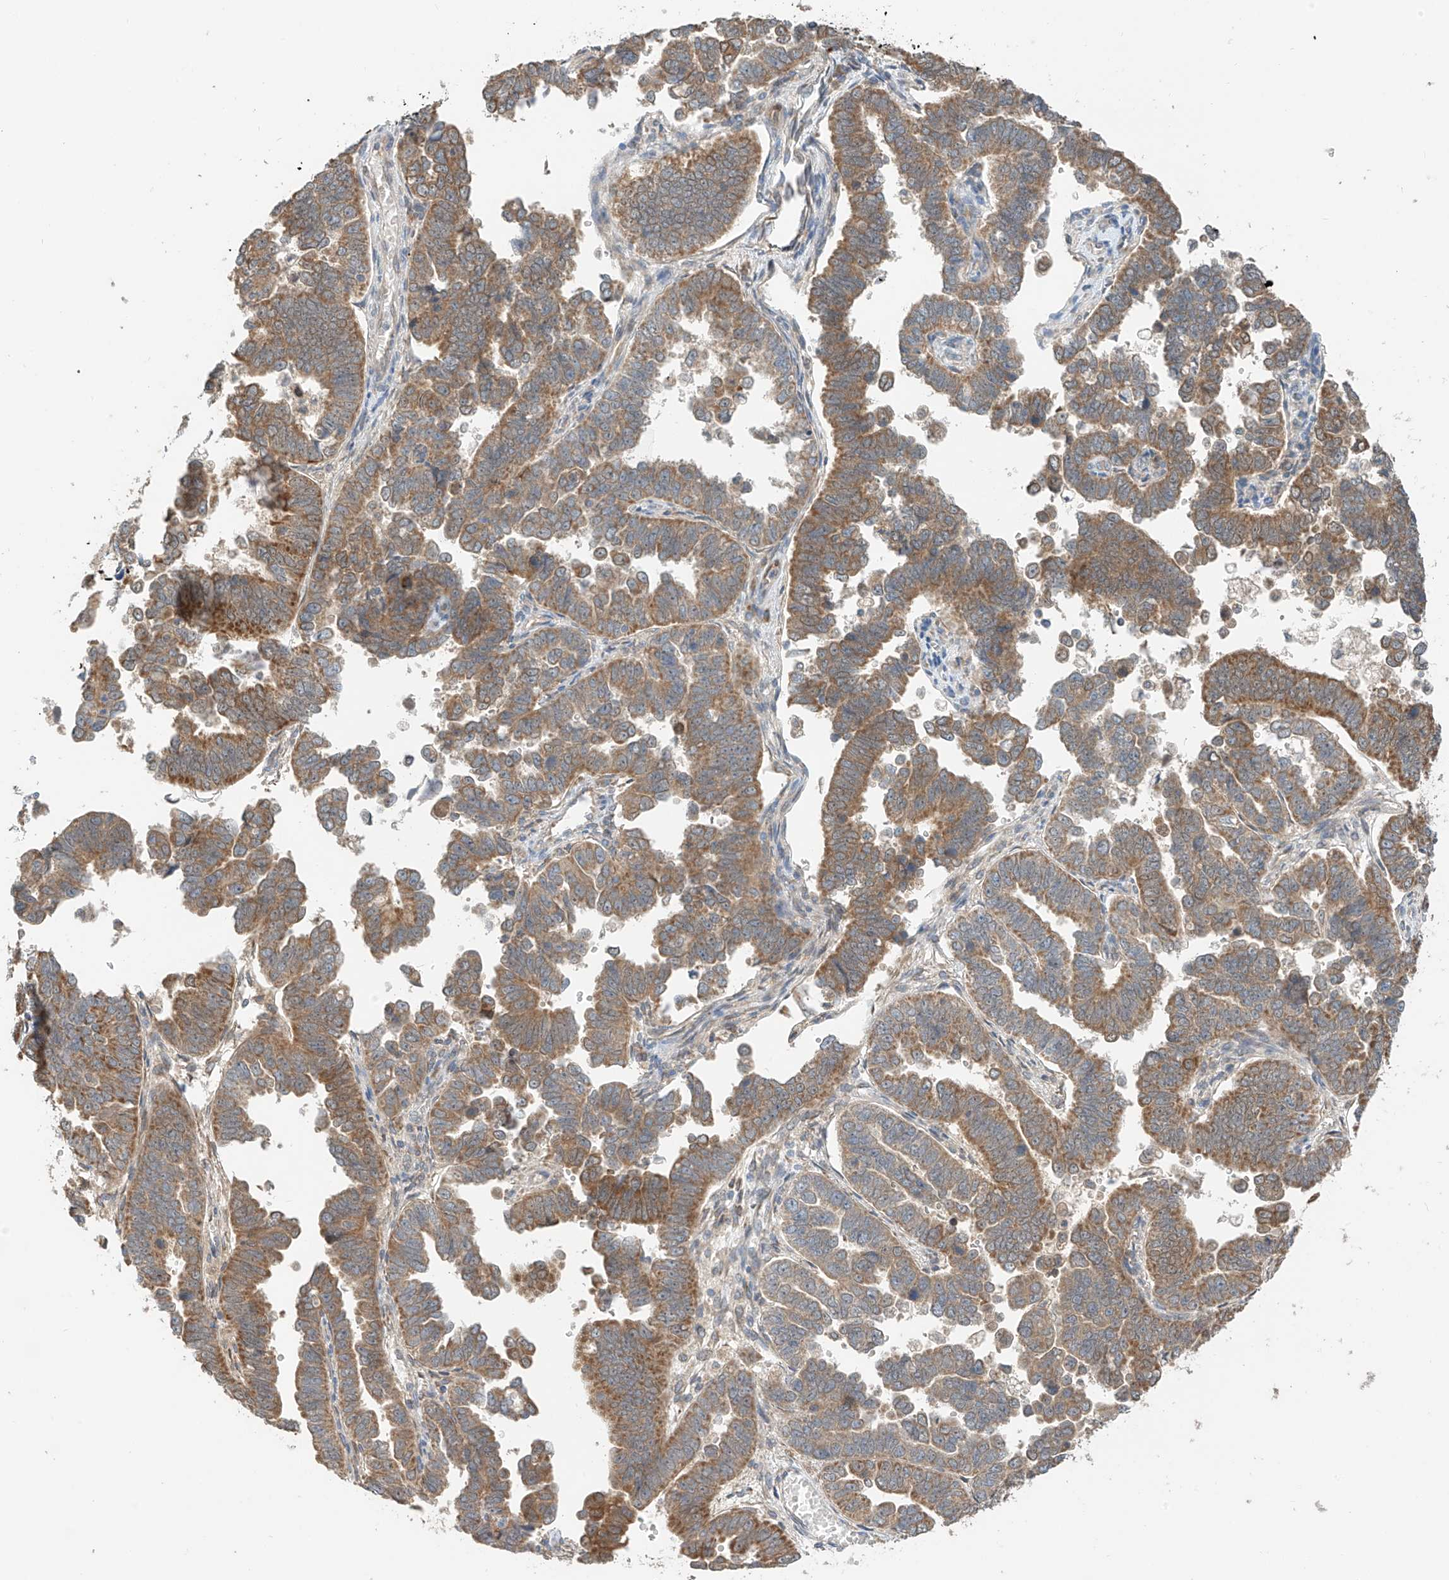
{"staining": {"intensity": "moderate", "quantity": ">75%", "location": "cytoplasmic/membranous"}, "tissue": "endometrial cancer", "cell_type": "Tumor cells", "image_type": "cancer", "snomed": [{"axis": "morphology", "description": "Adenocarcinoma, NOS"}, {"axis": "topography", "description": "Endometrium"}], "caption": "Endometrial adenocarcinoma tissue displays moderate cytoplasmic/membranous expression in about >75% of tumor cells Using DAB (3,3'-diaminobenzidine) (brown) and hematoxylin (blue) stains, captured at high magnification using brightfield microscopy.", "gene": "PPA2", "patient": {"sex": "female", "age": 75}}